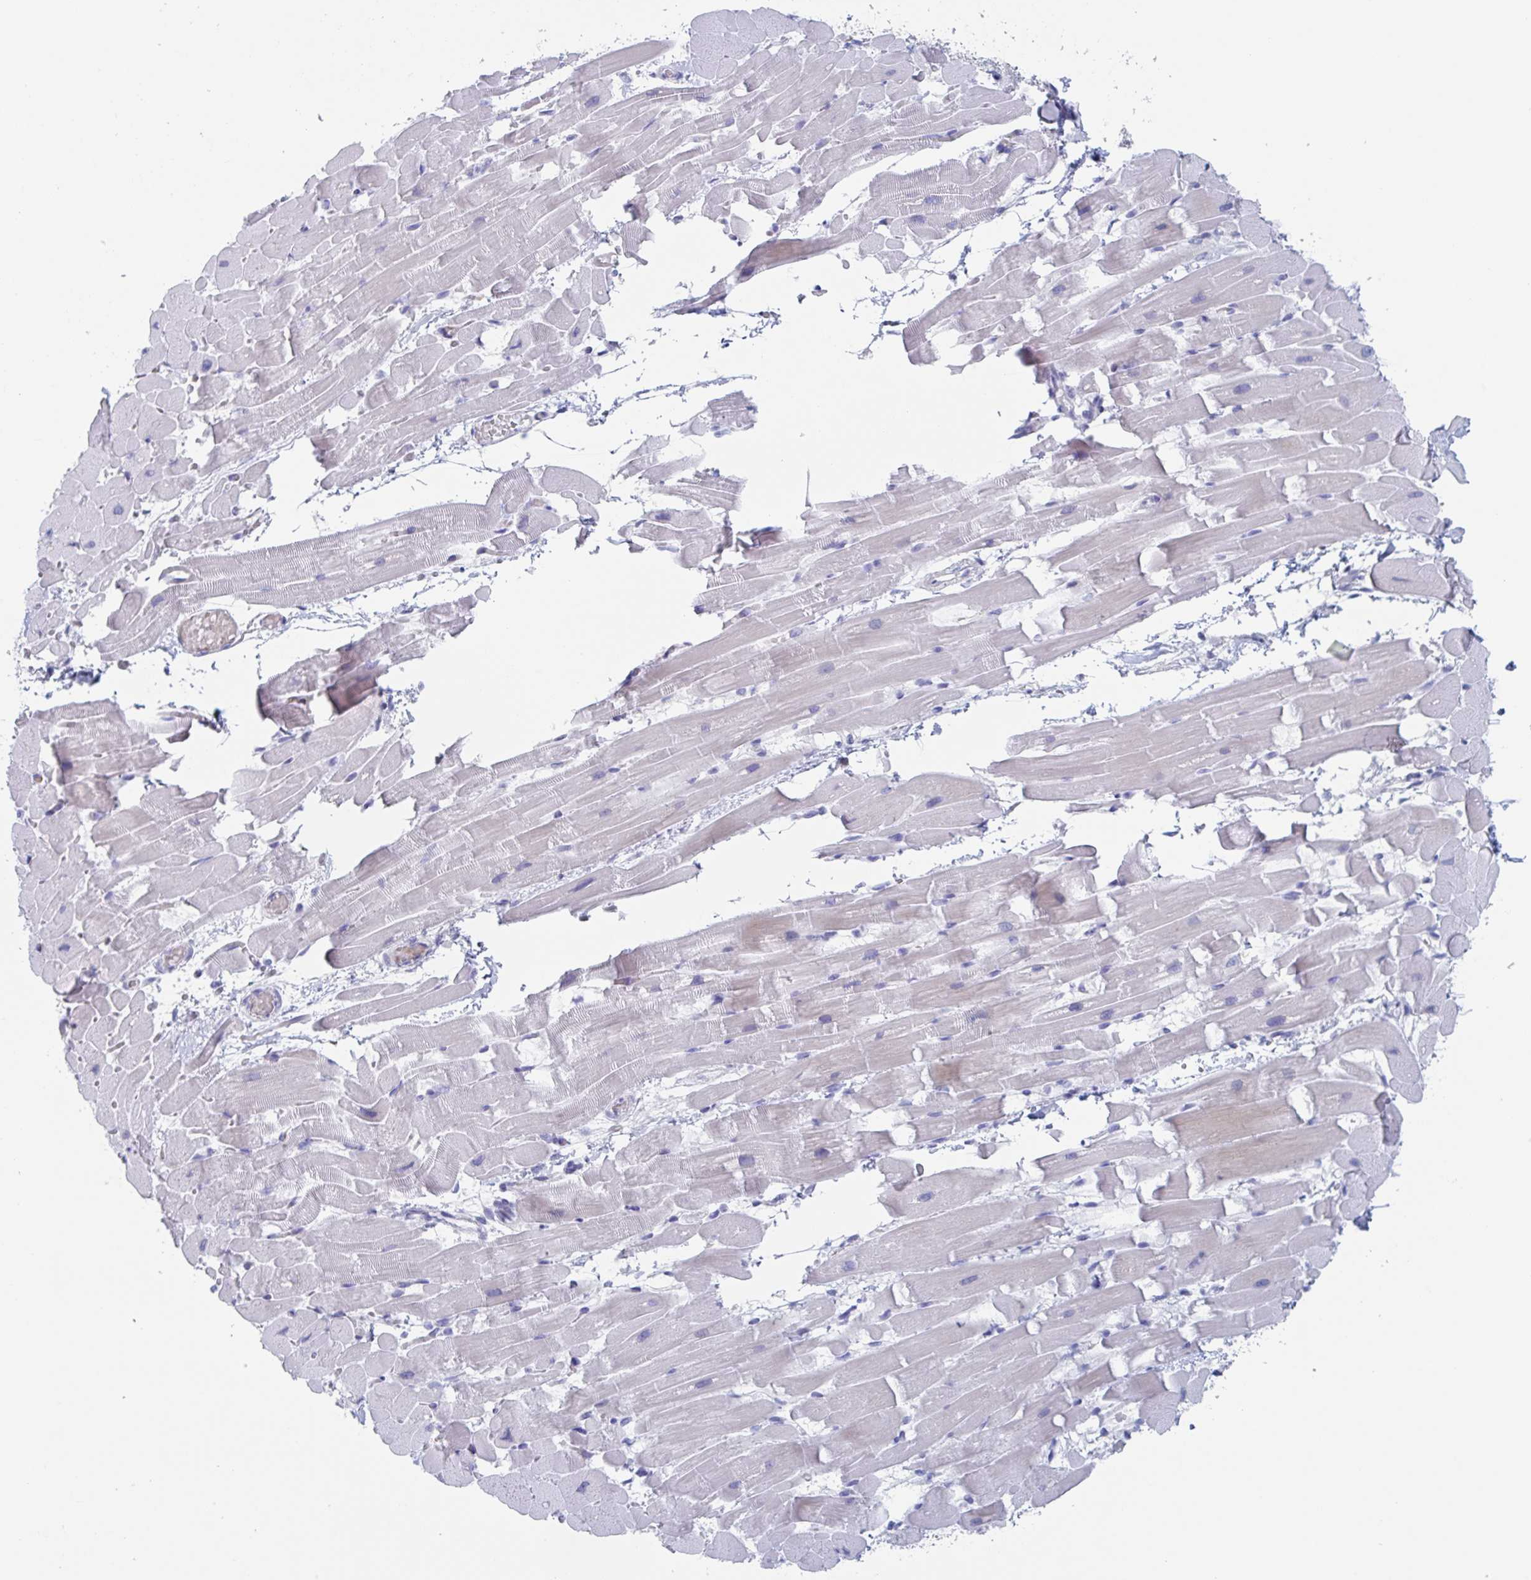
{"staining": {"intensity": "negative", "quantity": "none", "location": "none"}, "tissue": "heart muscle", "cell_type": "Cardiomyocytes", "image_type": "normal", "snomed": [{"axis": "morphology", "description": "Normal tissue, NOS"}, {"axis": "topography", "description": "Heart"}], "caption": "Cardiomyocytes show no significant staining in unremarkable heart muscle. (DAB immunohistochemistry visualized using brightfield microscopy, high magnification).", "gene": "NT5C3B", "patient": {"sex": "male", "age": 37}}